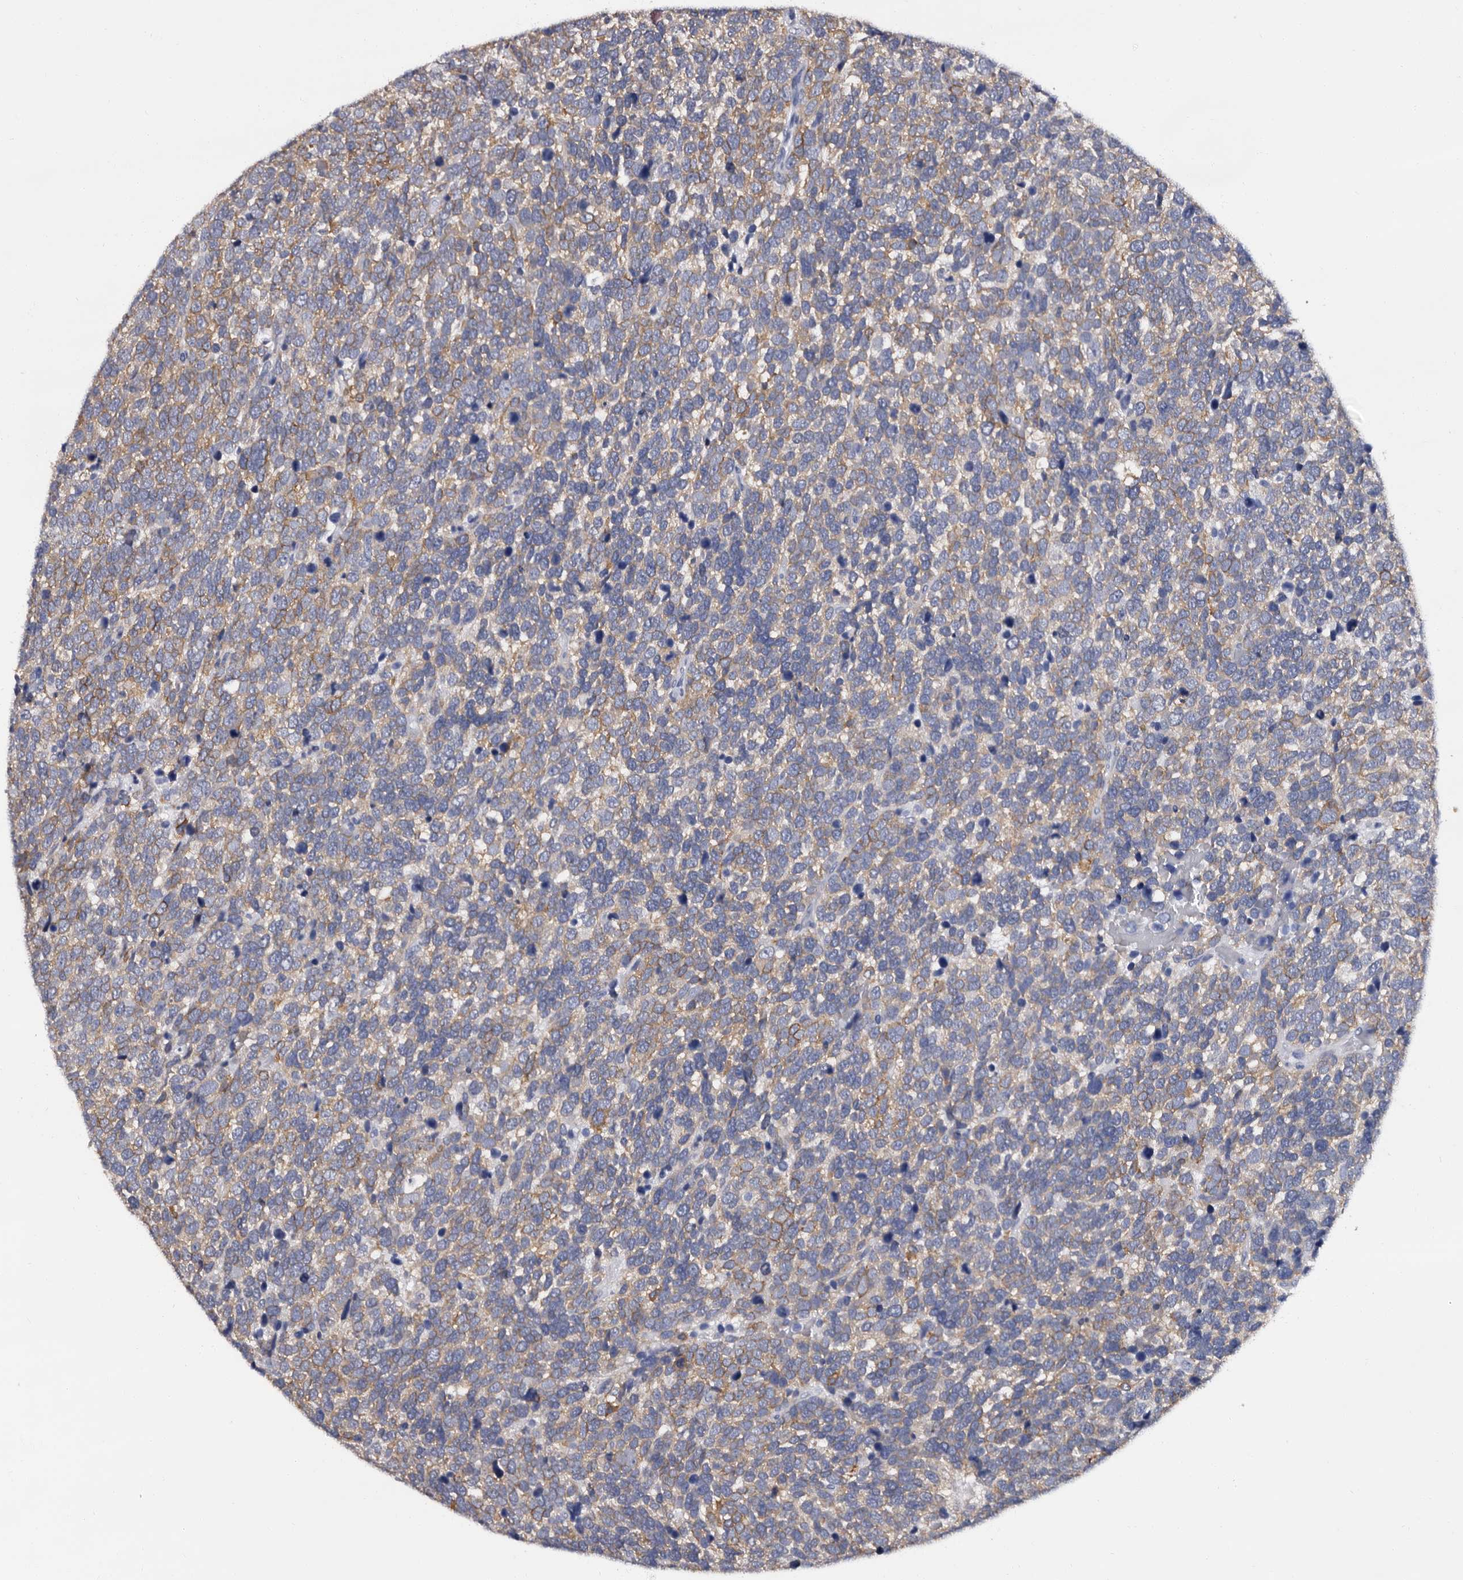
{"staining": {"intensity": "weak", "quantity": ">75%", "location": "cytoplasmic/membranous"}, "tissue": "urothelial cancer", "cell_type": "Tumor cells", "image_type": "cancer", "snomed": [{"axis": "morphology", "description": "Urothelial carcinoma, High grade"}, {"axis": "topography", "description": "Urinary bladder"}], "caption": "Brown immunohistochemical staining in human urothelial cancer exhibits weak cytoplasmic/membranous staining in approximately >75% of tumor cells.", "gene": "EPB41L3", "patient": {"sex": "female", "age": 82}}